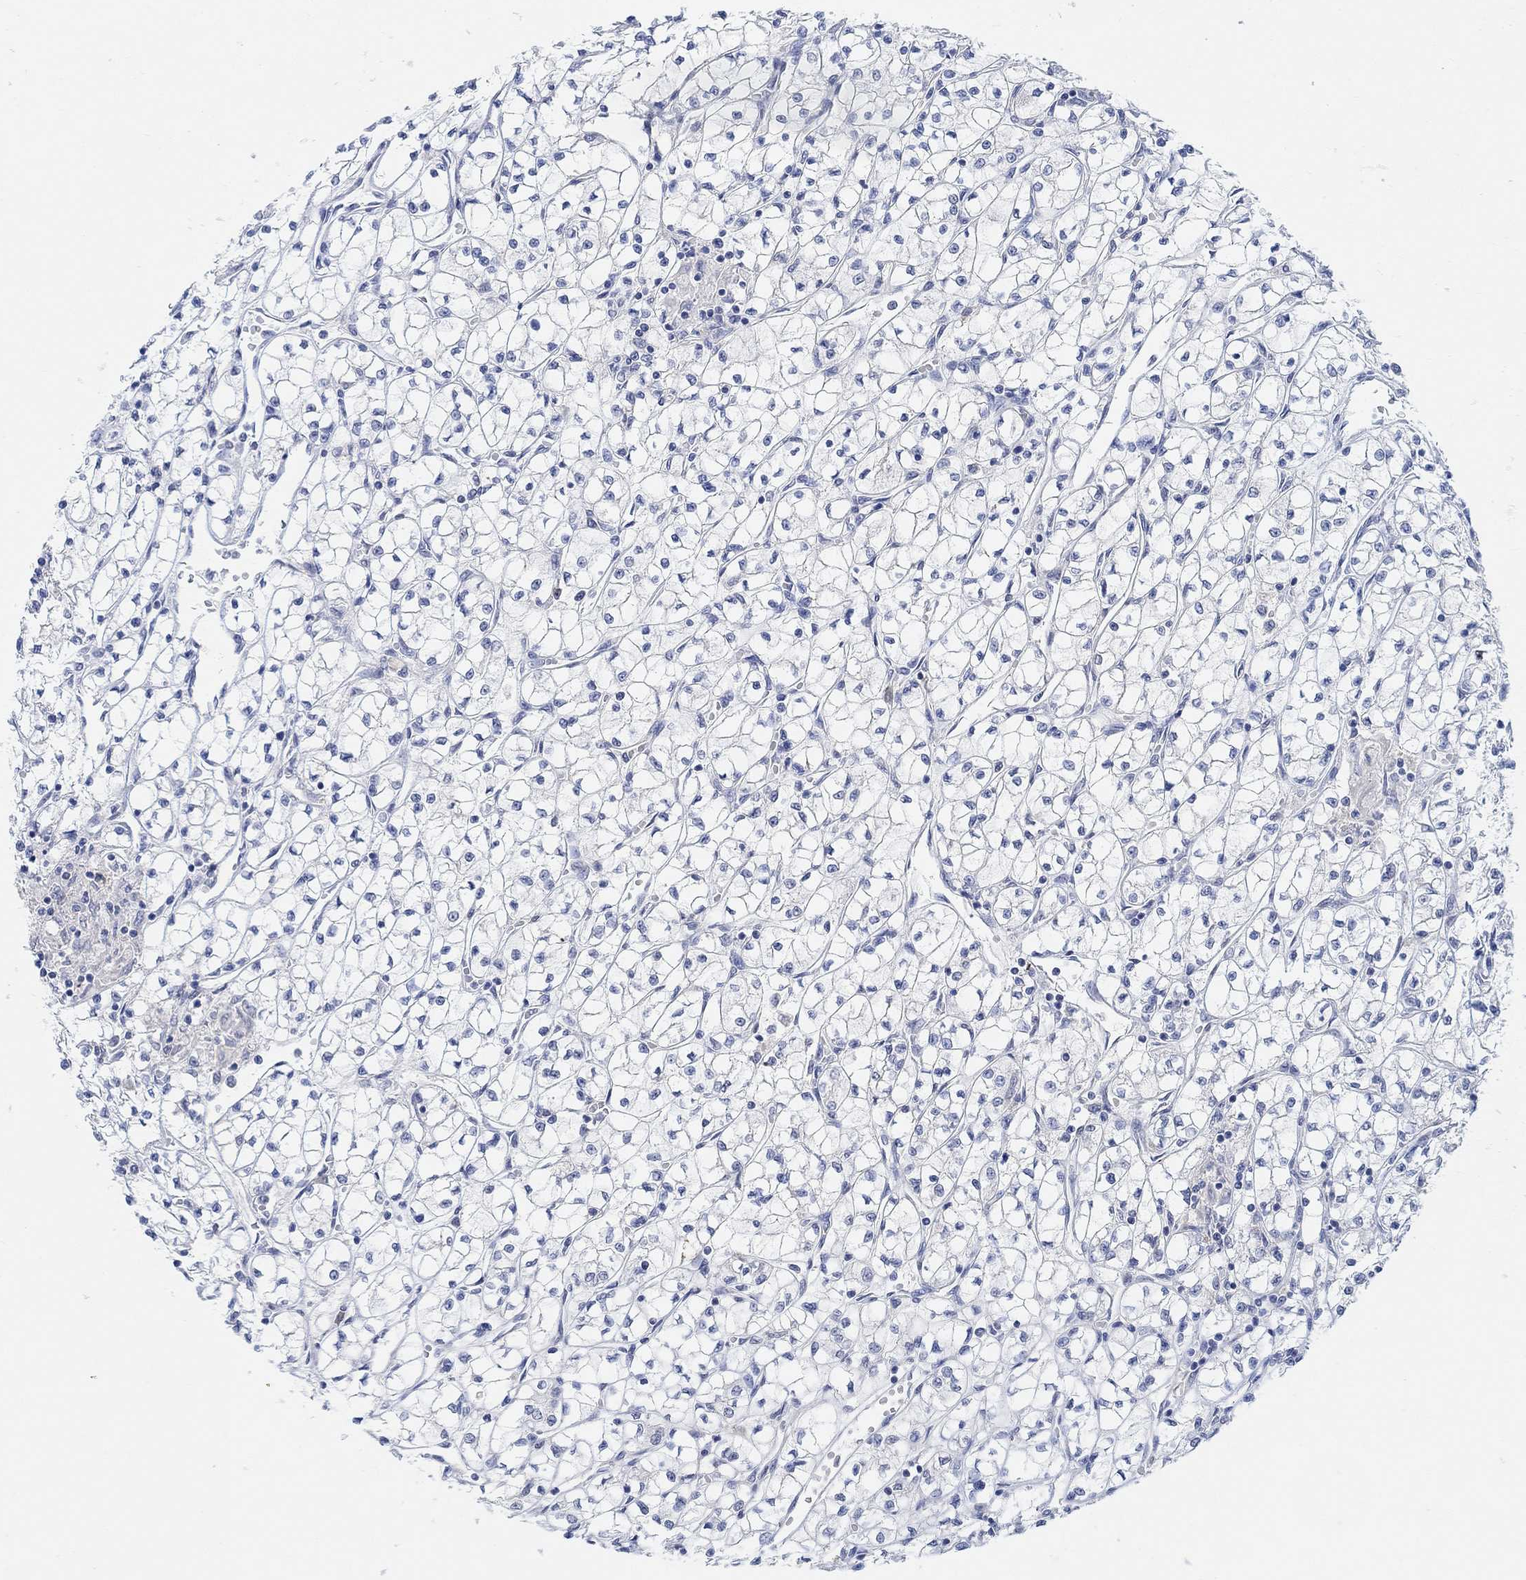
{"staining": {"intensity": "negative", "quantity": "none", "location": "none"}, "tissue": "renal cancer", "cell_type": "Tumor cells", "image_type": "cancer", "snomed": [{"axis": "morphology", "description": "Adenocarcinoma, NOS"}, {"axis": "topography", "description": "Kidney"}], "caption": "IHC photomicrograph of human renal cancer (adenocarcinoma) stained for a protein (brown), which shows no staining in tumor cells.", "gene": "RIMS1", "patient": {"sex": "female", "age": 64}}